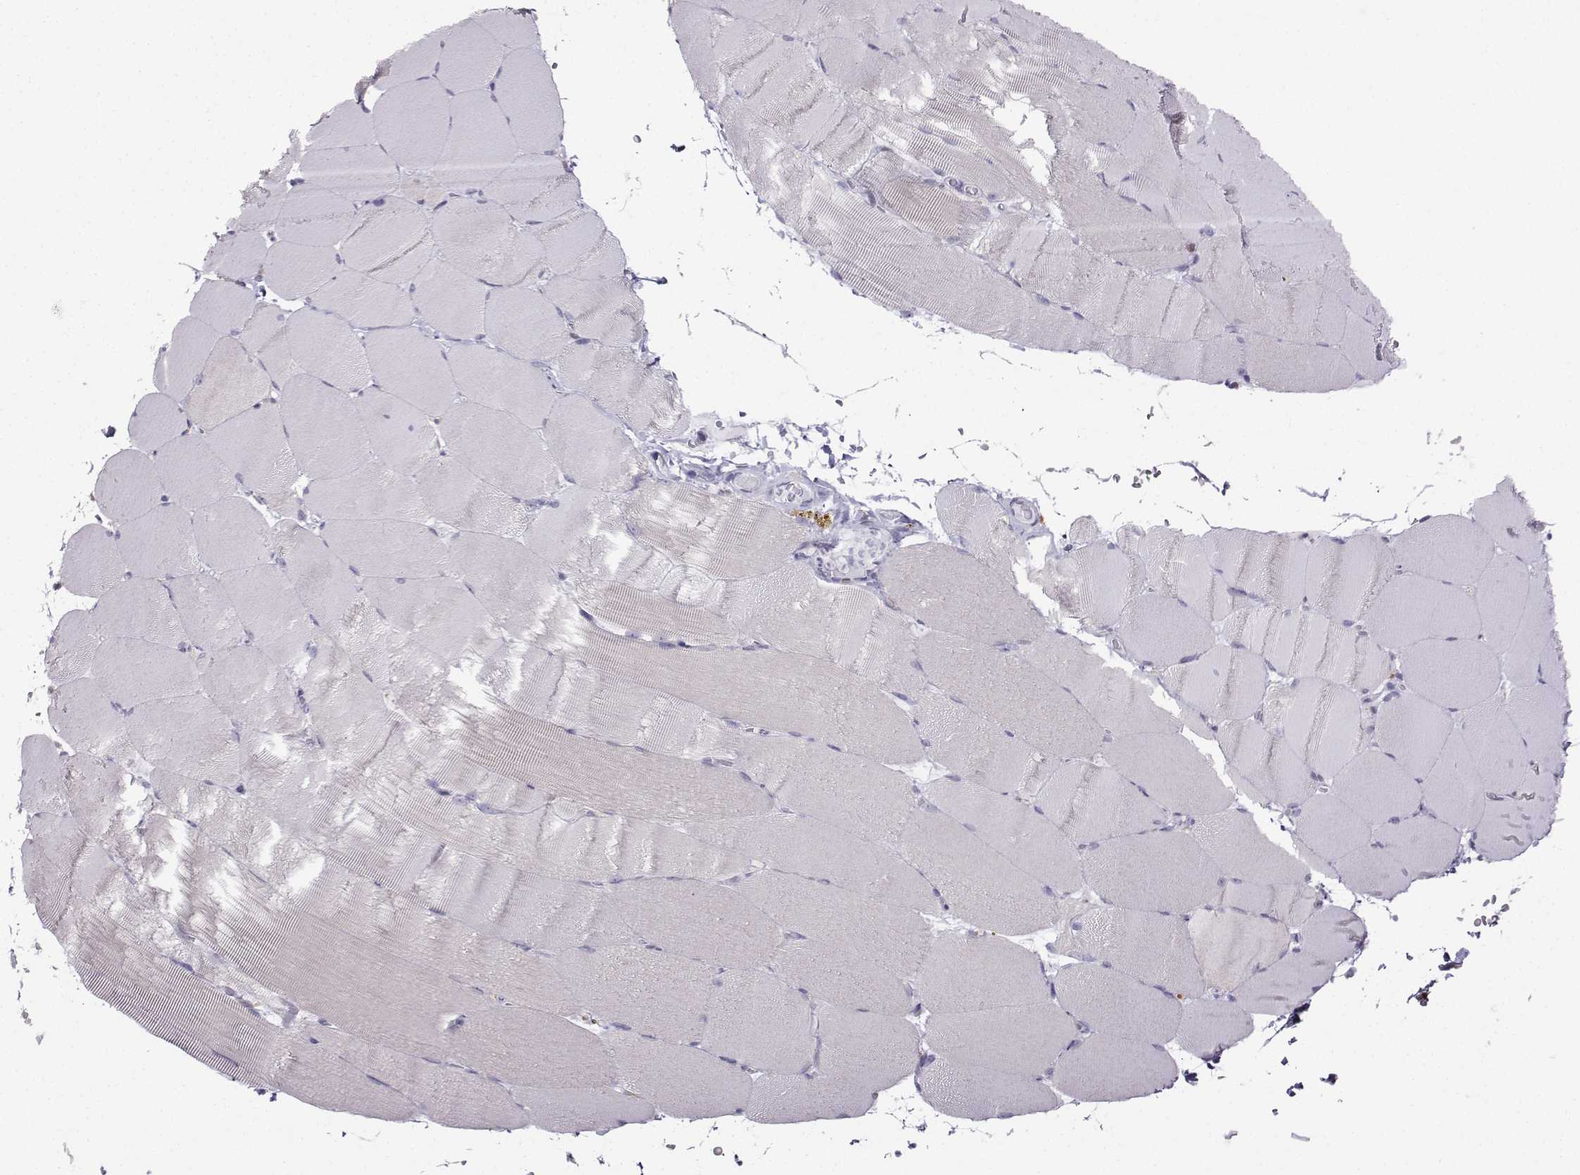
{"staining": {"intensity": "negative", "quantity": "none", "location": "none"}, "tissue": "skeletal muscle", "cell_type": "Myocytes", "image_type": "normal", "snomed": [{"axis": "morphology", "description": "Normal tissue, NOS"}, {"axis": "topography", "description": "Skeletal muscle"}], "caption": "High power microscopy photomicrograph of an IHC photomicrograph of normal skeletal muscle, revealing no significant positivity in myocytes.", "gene": "DCLK3", "patient": {"sex": "female", "age": 37}}